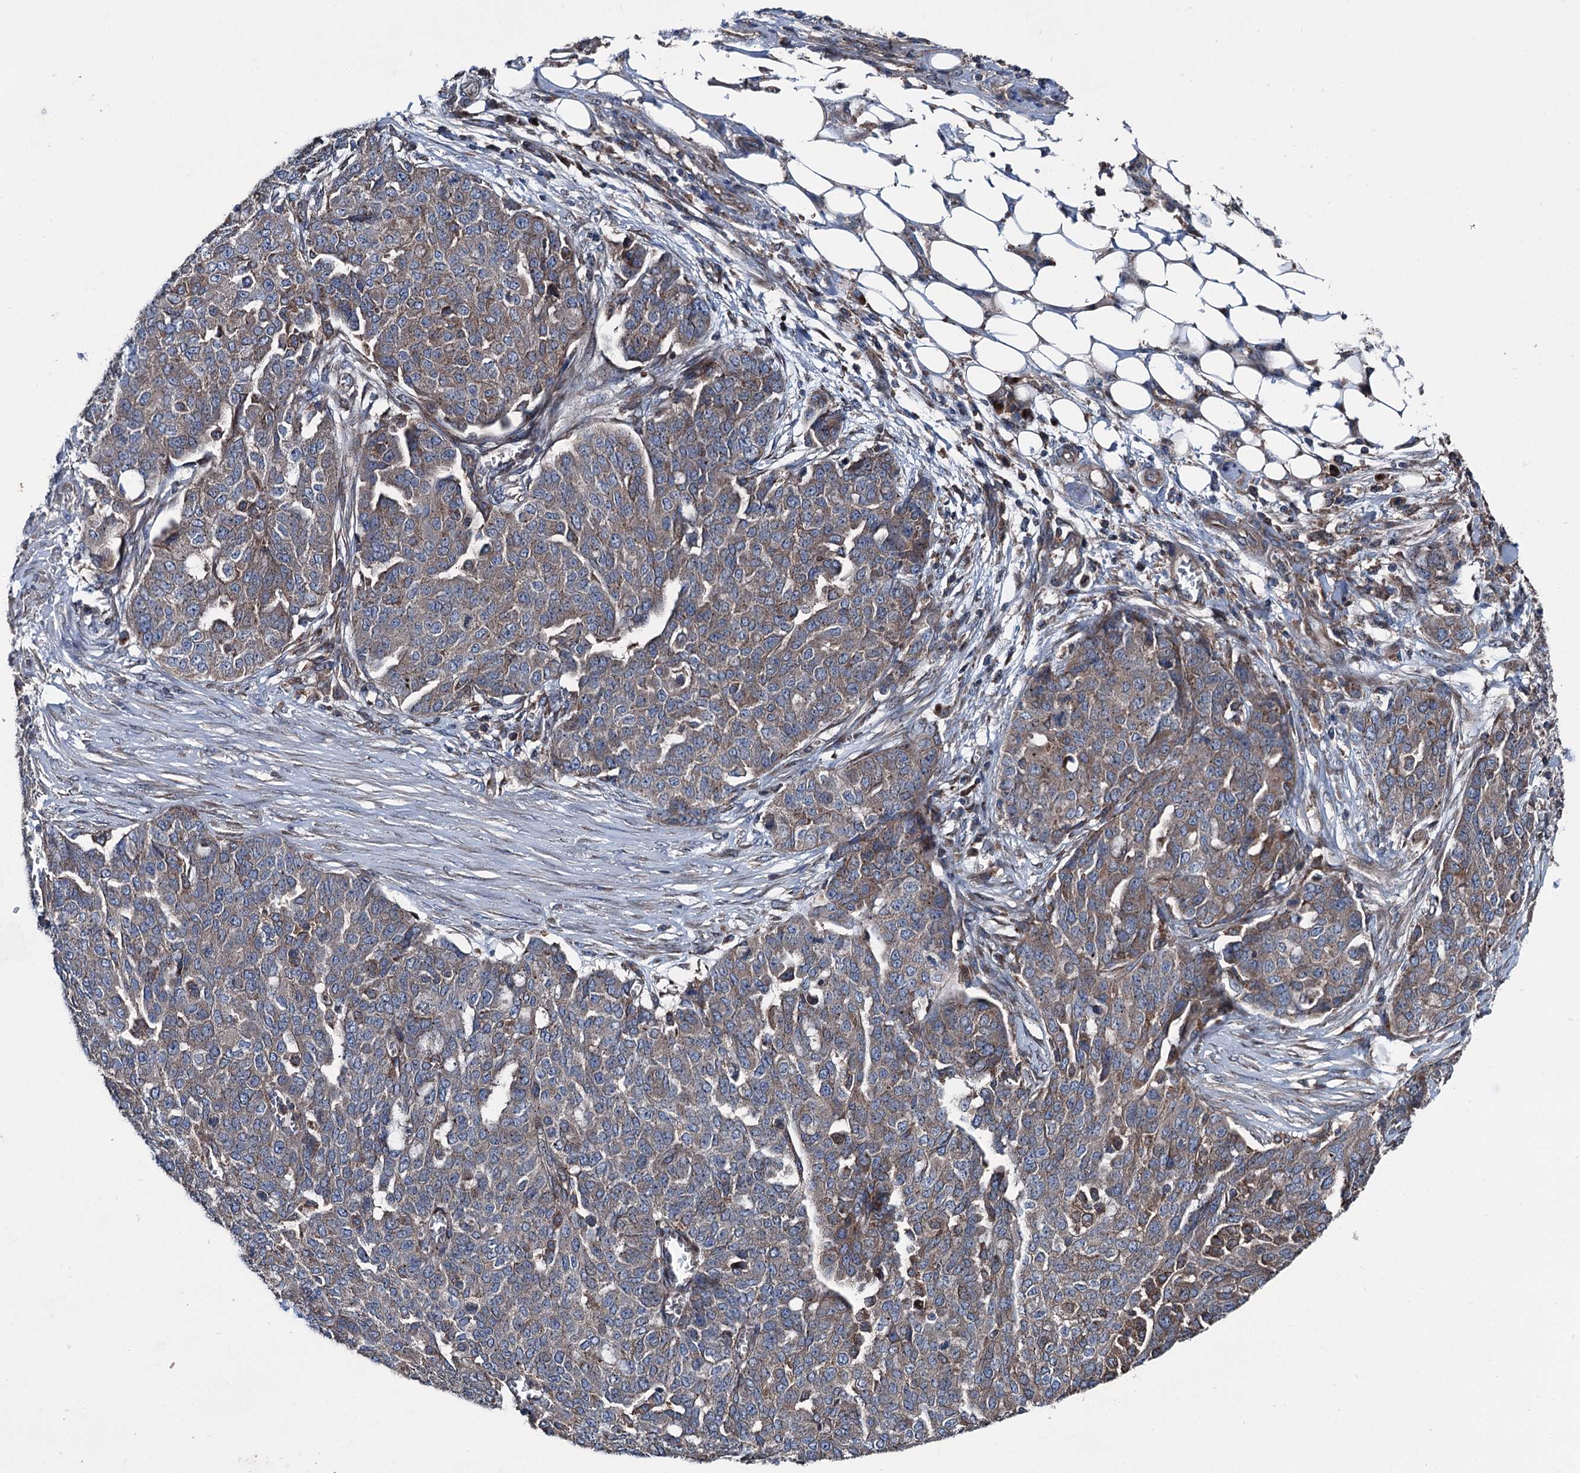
{"staining": {"intensity": "weak", "quantity": "25%-75%", "location": "cytoplasmic/membranous"}, "tissue": "ovarian cancer", "cell_type": "Tumor cells", "image_type": "cancer", "snomed": [{"axis": "morphology", "description": "Cystadenocarcinoma, serous, NOS"}, {"axis": "topography", "description": "Soft tissue"}, {"axis": "topography", "description": "Ovary"}], "caption": "Tumor cells demonstrate low levels of weak cytoplasmic/membranous positivity in about 25%-75% of cells in serous cystadenocarcinoma (ovarian).", "gene": "RUFY1", "patient": {"sex": "female", "age": 57}}